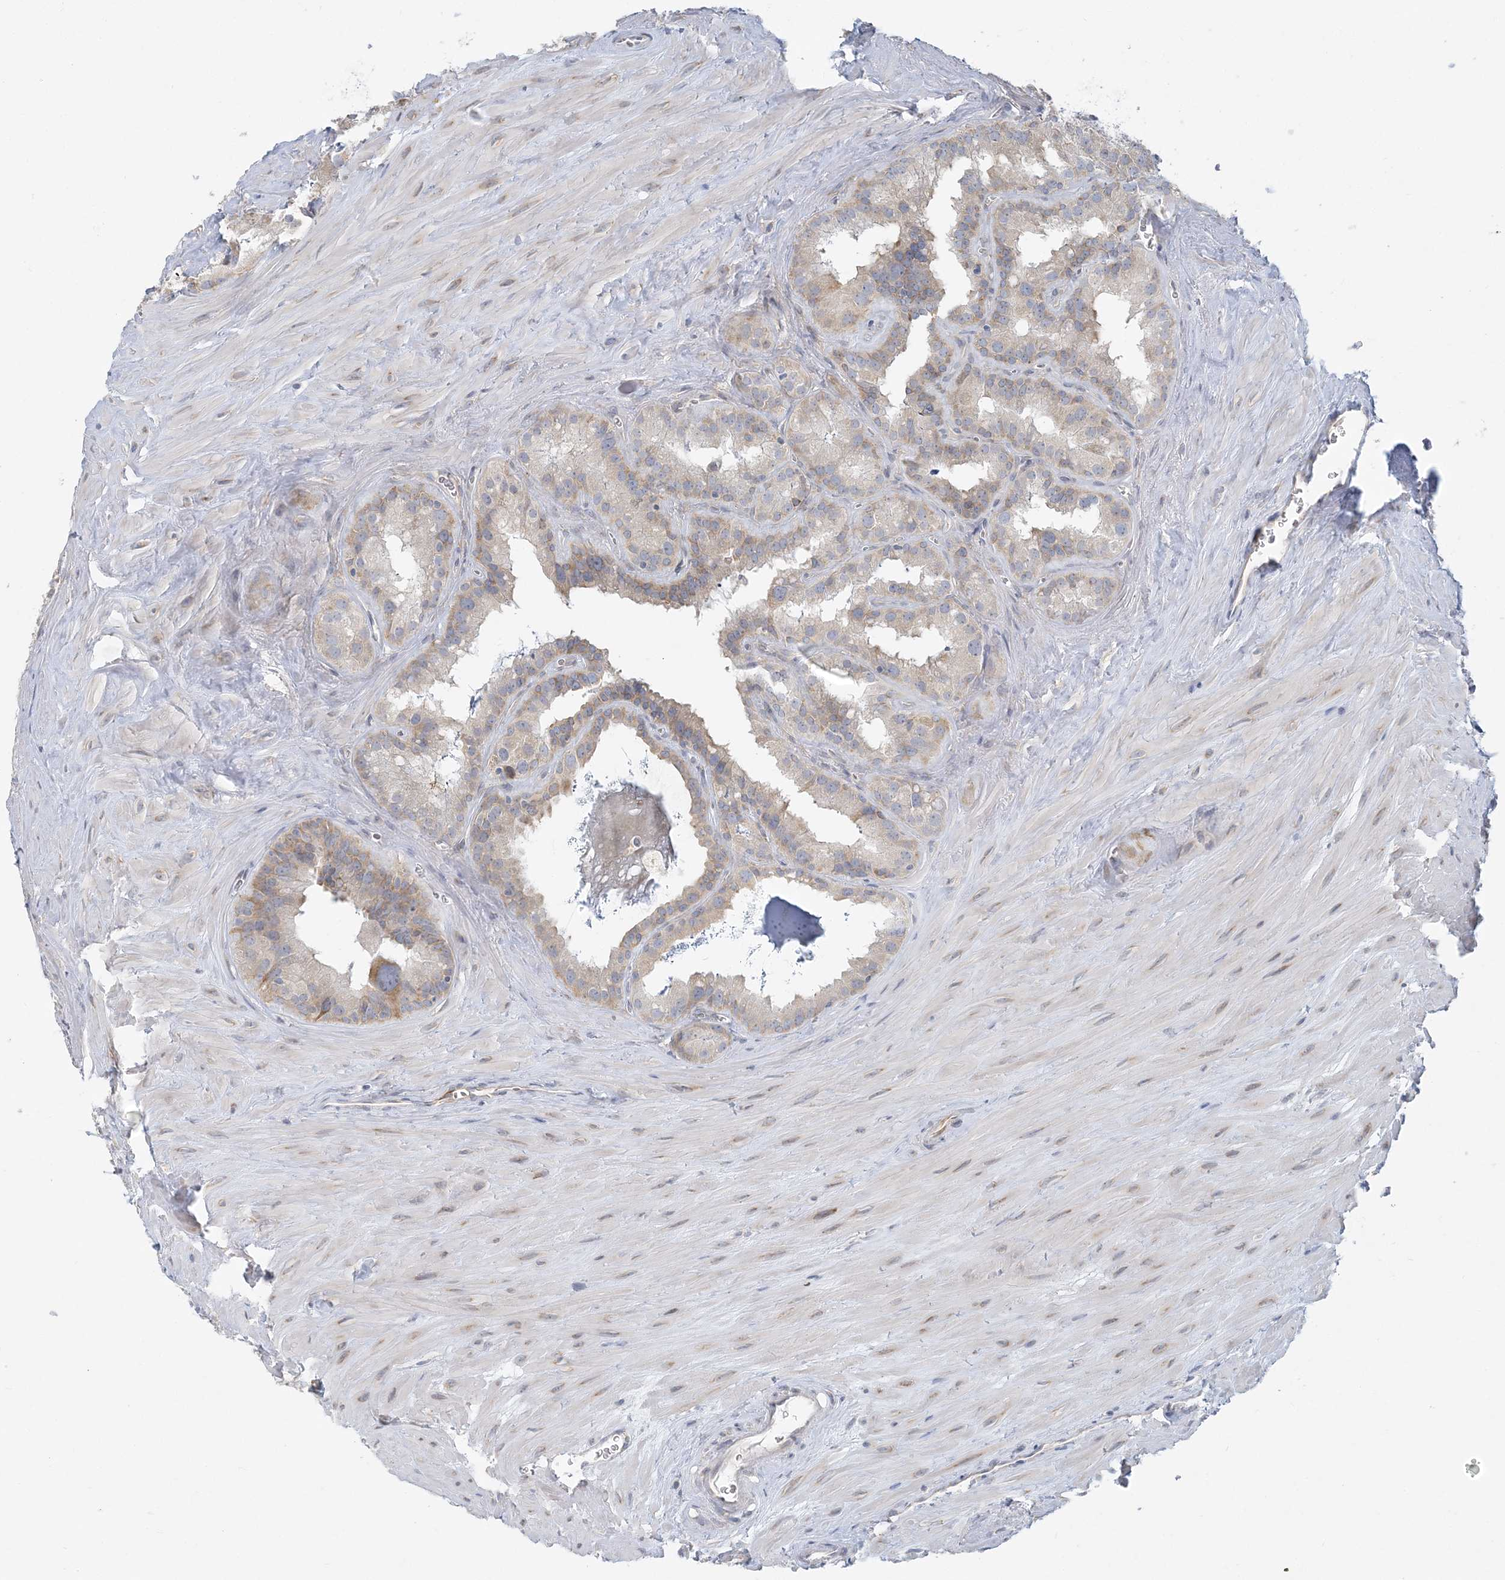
{"staining": {"intensity": "weak", "quantity": "<25%", "location": "cytoplasmic/membranous"}, "tissue": "seminal vesicle", "cell_type": "Glandular cells", "image_type": "normal", "snomed": [{"axis": "morphology", "description": "Normal tissue, NOS"}, {"axis": "topography", "description": "Prostate"}, {"axis": "topography", "description": "Seminal veicle"}], "caption": "Glandular cells show no significant staining in normal seminal vesicle.", "gene": "CCNJ", "patient": {"sex": "male", "age": 59}}